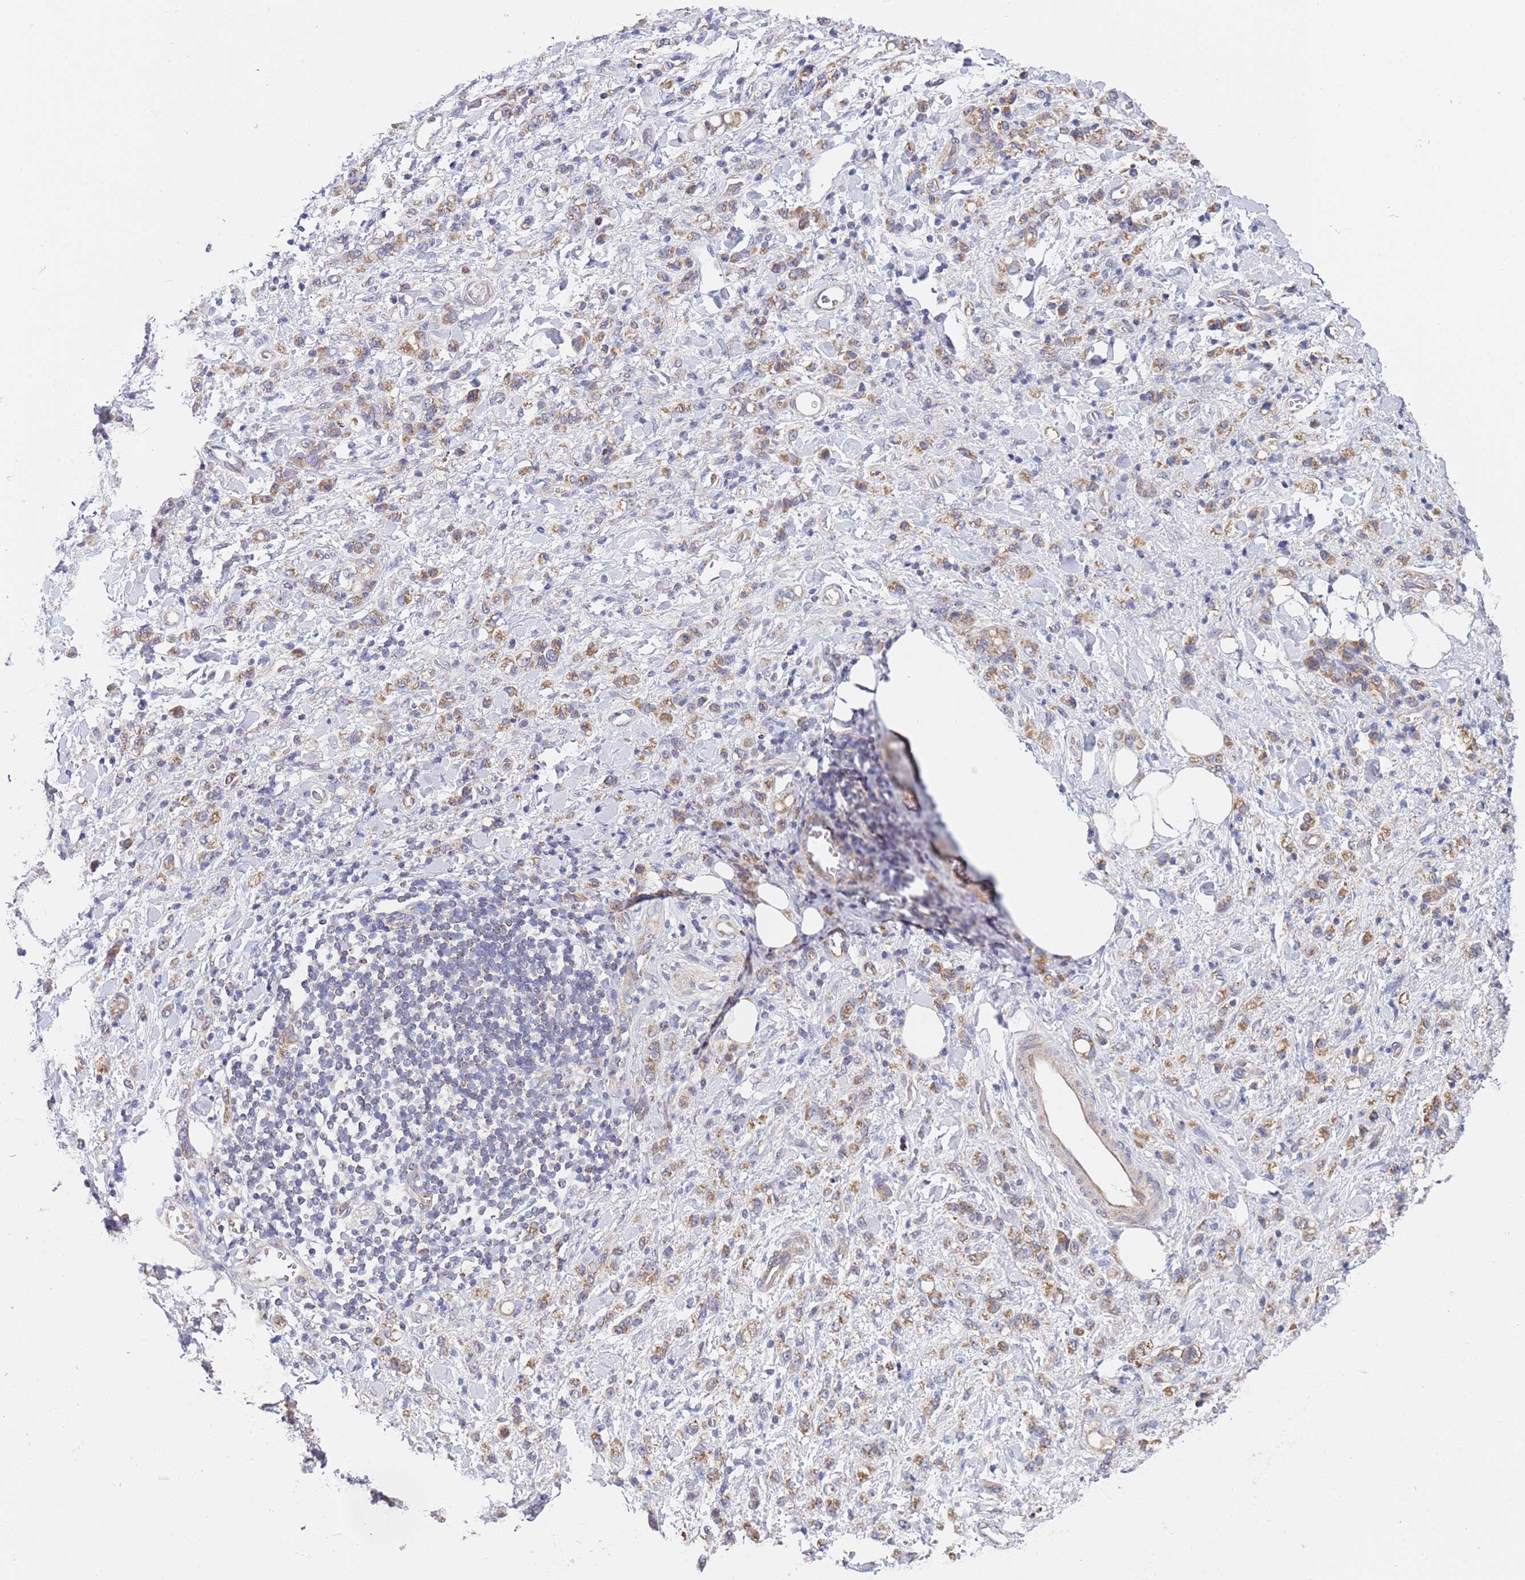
{"staining": {"intensity": "moderate", "quantity": ">75%", "location": "cytoplasmic/membranous"}, "tissue": "stomach cancer", "cell_type": "Tumor cells", "image_type": "cancer", "snomed": [{"axis": "morphology", "description": "Adenocarcinoma, NOS"}, {"axis": "topography", "description": "Stomach"}], "caption": "Protein staining displays moderate cytoplasmic/membranous staining in approximately >75% of tumor cells in stomach adenocarcinoma.", "gene": "PWWP3A", "patient": {"sex": "male", "age": 77}}